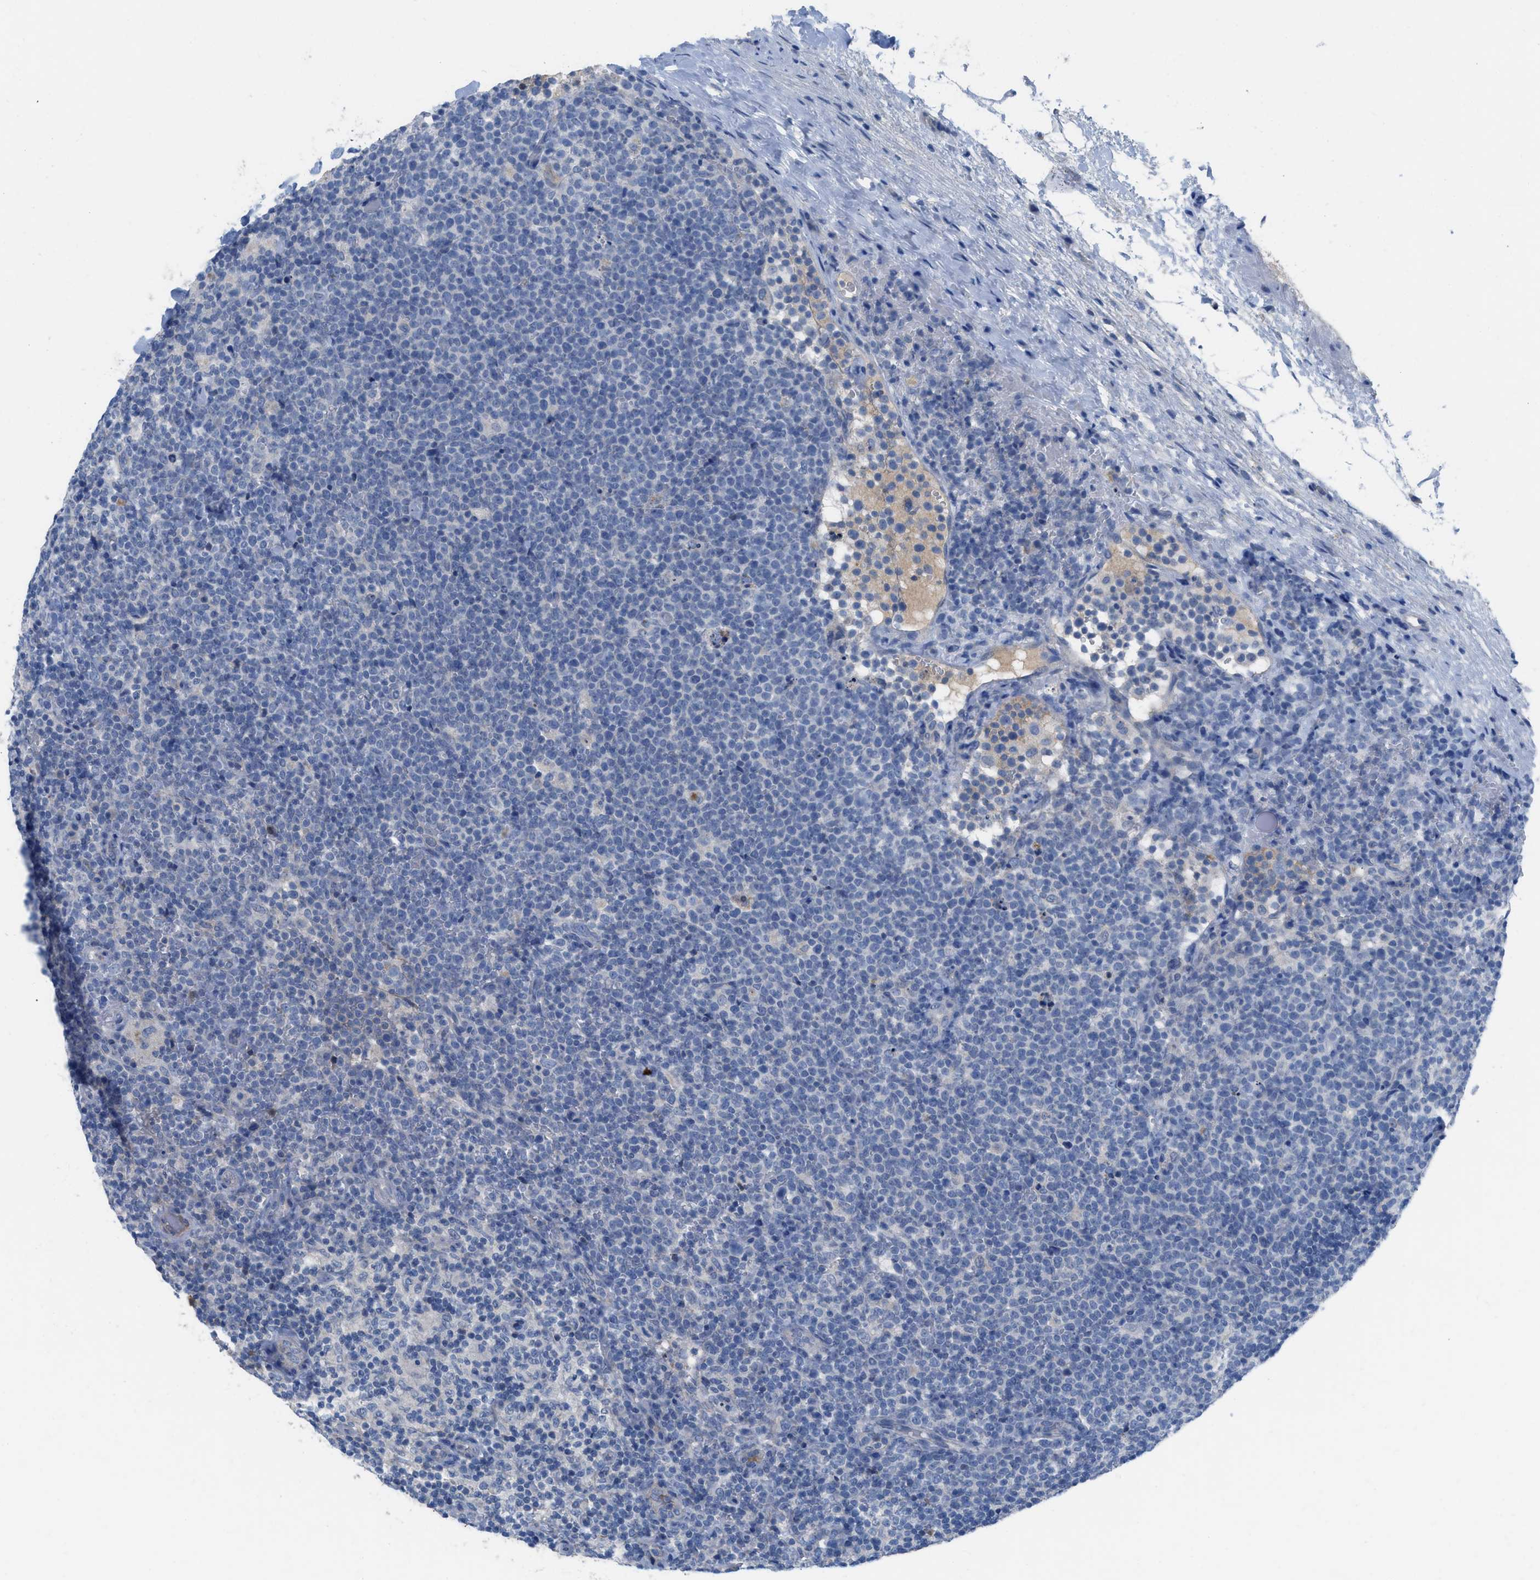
{"staining": {"intensity": "negative", "quantity": "none", "location": "none"}, "tissue": "lymphoma", "cell_type": "Tumor cells", "image_type": "cancer", "snomed": [{"axis": "morphology", "description": "Malignant lymphoma, non-Hodgkin's type, High grade"}, {"axis": "topography", "description": "Lymph node"}], "caption": "Immunohistochemistry image of neoplastic tissue: high-grade malignant lymphoma, non-Hodgkin's type stained with DAB shows no significant protein positivity in tumor cells. (DAB immunohistochemistry (IHC) with hematoxylin counter stain).", "gene": "HPX", "patient": {"sex": "male", "age": 61}}